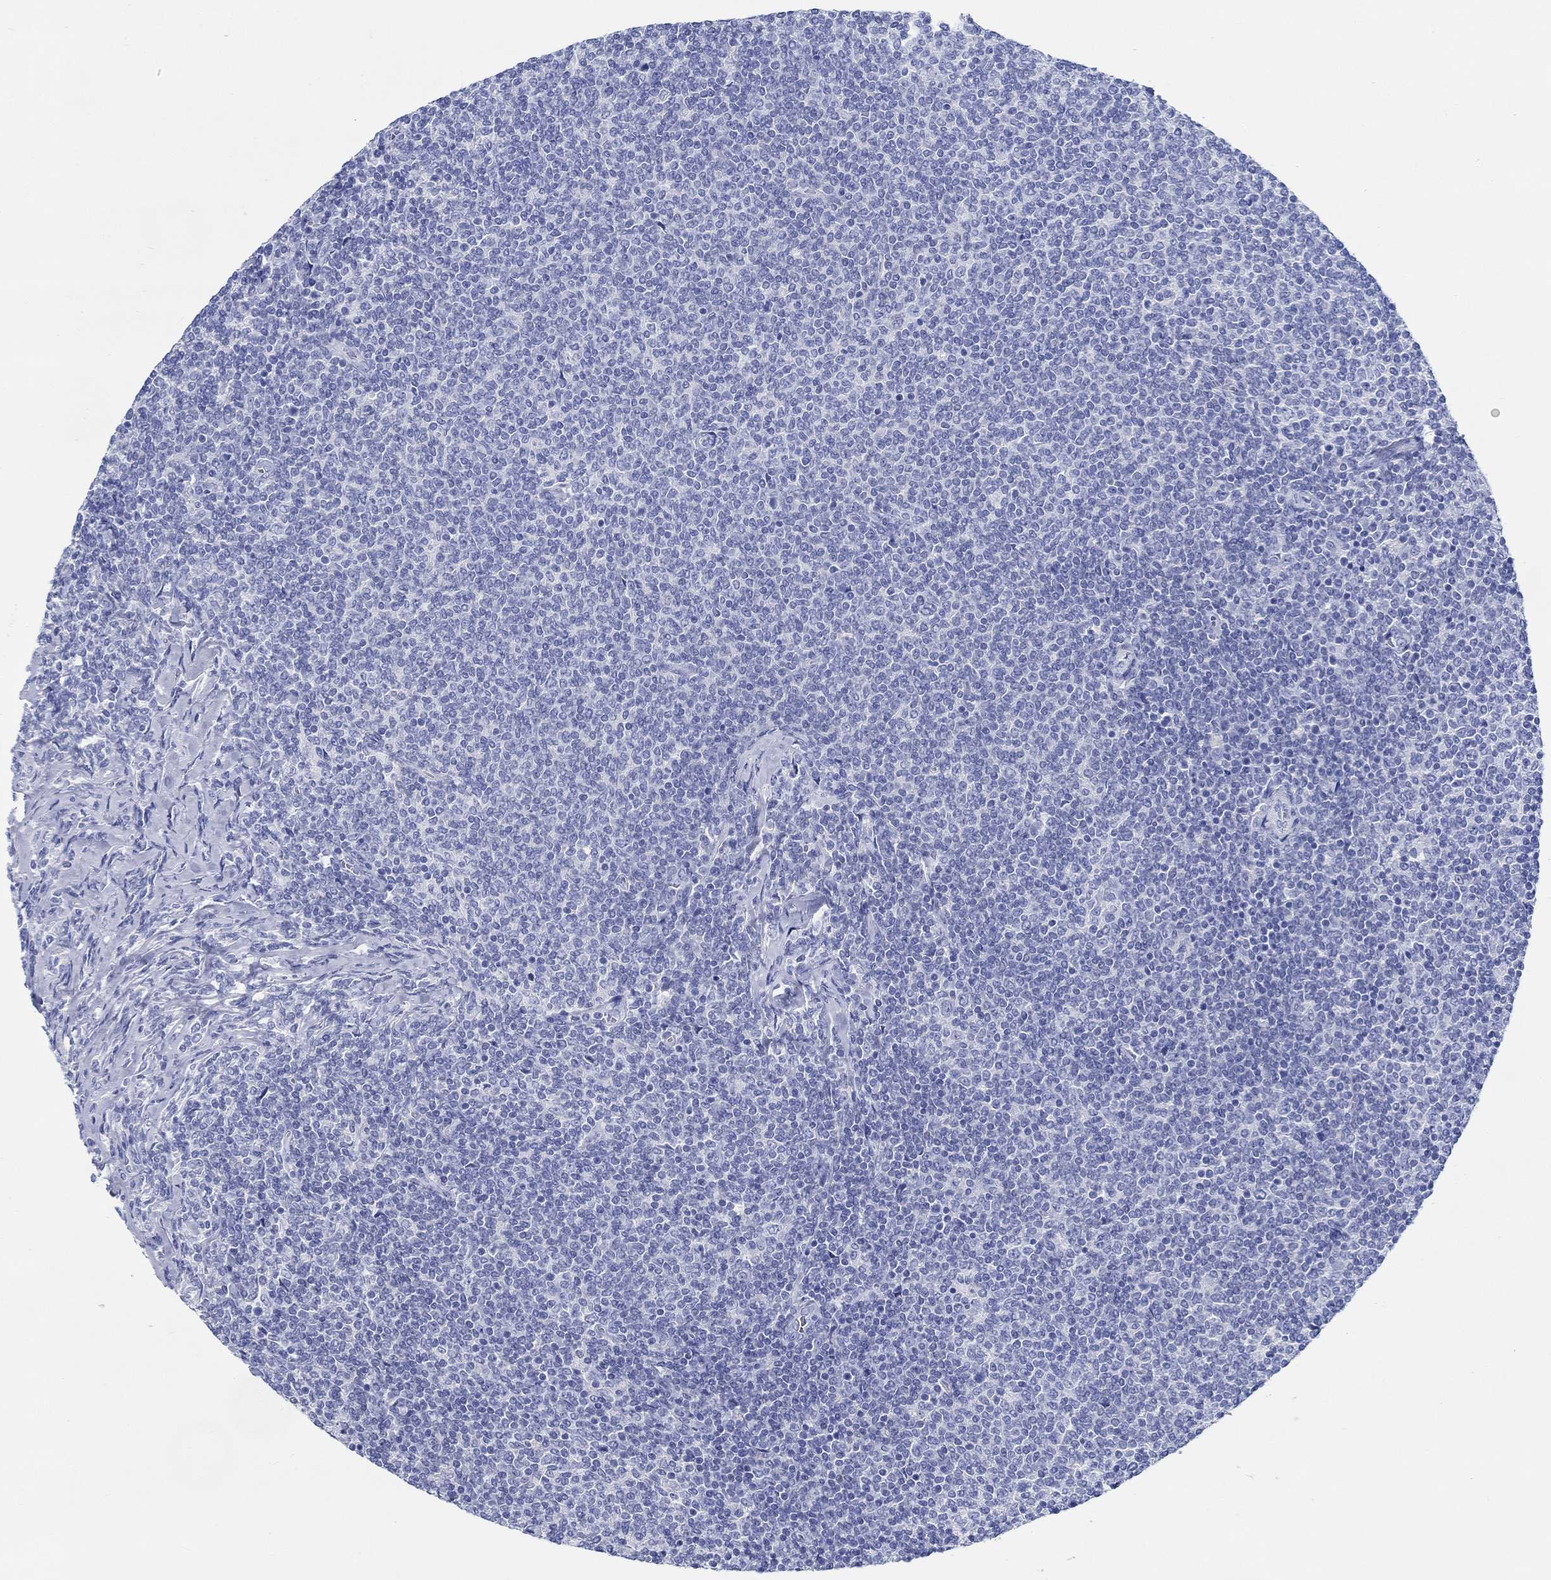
{"staining": {"intensity": "negative", "quantity": "none", "location": "none"}, "tissue": "lymphoma", "cell_type": "Tumor cells", "image_type": "cancer", "snomed": [{"axis": "morphology", "description": "Malignant lymphoma, non-Hodgkin's type, Low grade"}, {"axis": "topography", "description": "Lymph node"}], "caption": "IHC micrograph of human malignant lymphoma, non-Hodgkin's type (low-grade) stained for a protein (brown), which exhibits no expression in tumor cells. Brightfield microscopy of immunohistochemistry stained with DAB (3,3'-diaminobenzidine) (brown) and hematoxylin (blue), captured at high magnification.", "gene": "FBXO2", "patient": {"sex": "male", "age": 52}}